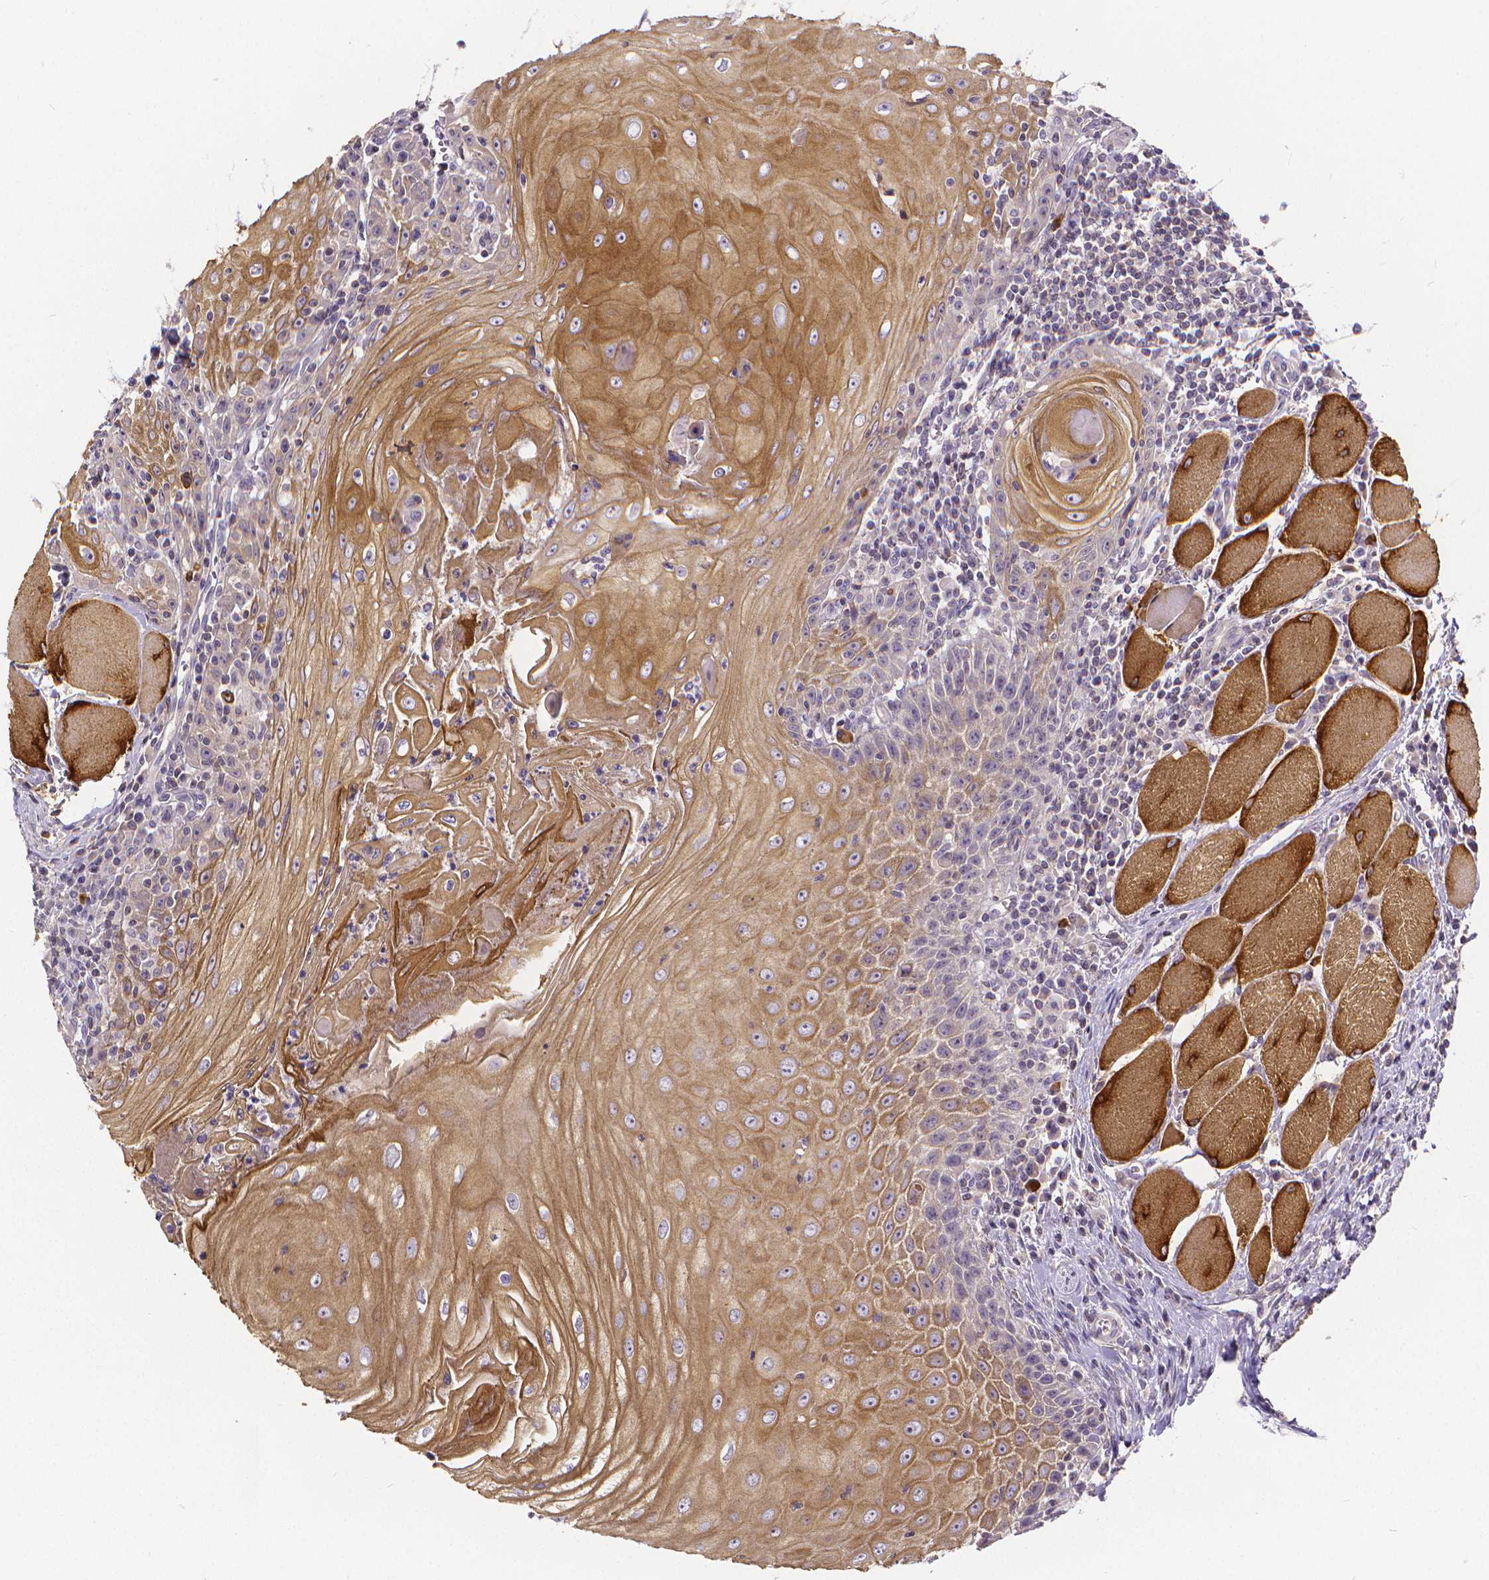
{"staining": {"intensity": "moderate", "quantity": "<25%", "location": "cytoplasmic/membranous"}, "tissue": "head and neck cancer", "cell_type": "Tumor cells", "image_type": "cancer", "snomed": [{"axis": "morphology", "description": "Normal tissue, NOS"}, {"axis": "morphology", "description": "Squamous cell carcinoma, NOS"}, {"axis": "topography", "description": "Oral tissue"}, {"axis": "topography", "description": "Head-Neck"}], "caption": "DAB immunohistochemical staining of squamous cell carcinoma (head and neck) exhibits moderate cytoplasmic/membranous protein staining in about <25% of tumor cells. Immunohistochemistry (ihc) stains the protein in brown and the nuclei are stained blue.", "gene": "GLRB", "patient": {"sex": "male", "age": 52}}